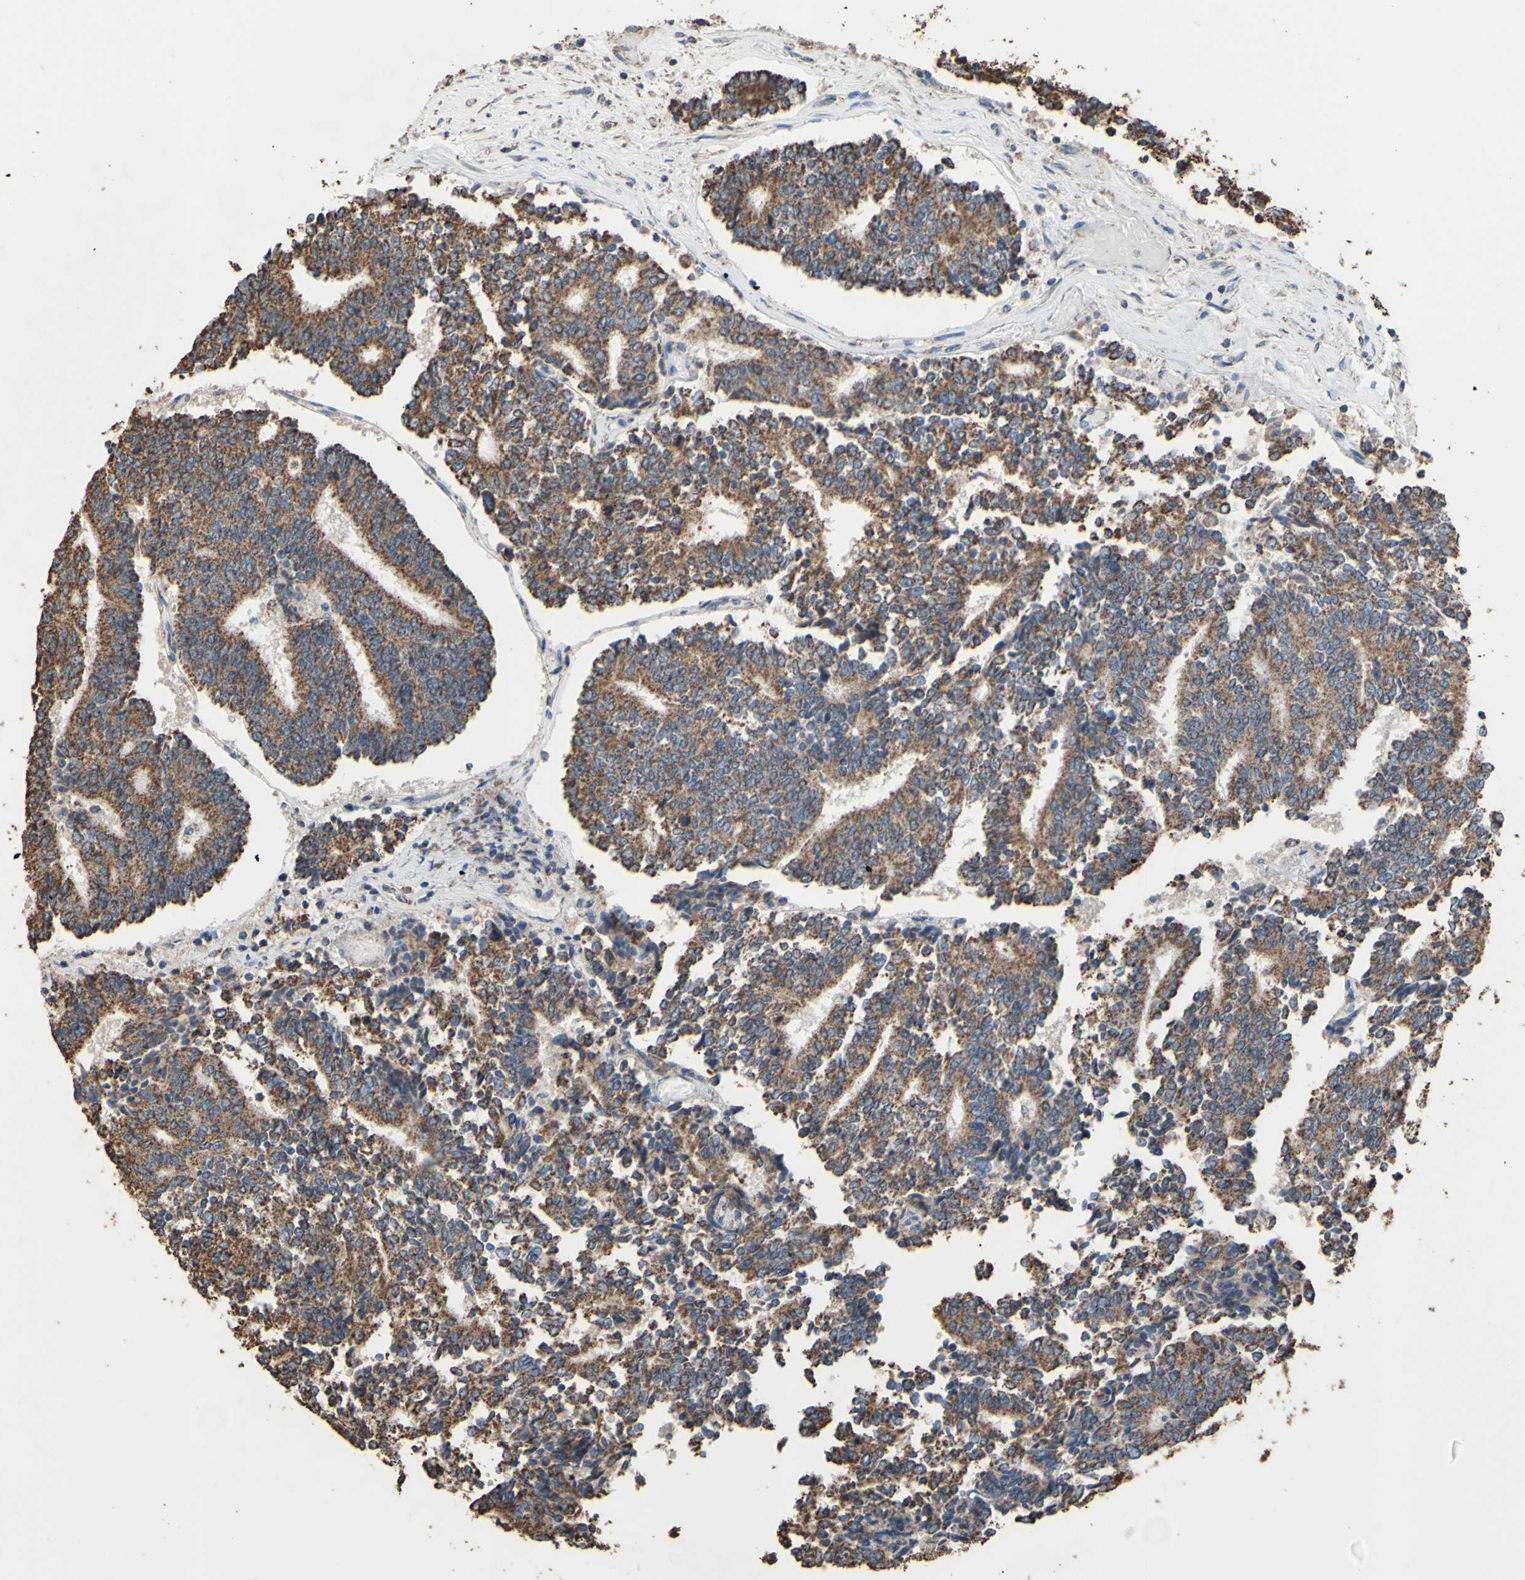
{"staining": {"intensity": "moderate", "quantity": ">75%", "location": "cytoplasmic/membranous"}, "tissue": "prostate cancer", "cell_type": "Tumor cells", "image_type": "cancer", "snomed": [{"axis": "morphology", "description": "Normal tissue, NOS"}, {"axis": "morphology", "description": "Adenocarcinoma, High grade"}, {"axis": "topography", "description": "Prostate"}, {"axis": "topography", "description": "Seminal veicle"}], "caption": "A medium amount of moderate cytoplasmic/membranous staining is present in approximately >75% of tumor cells in prostate high-grade adenocarcinoma tissue.", "gene": "CMKLR2", "patient": {"sex": "male", "age": 55}}